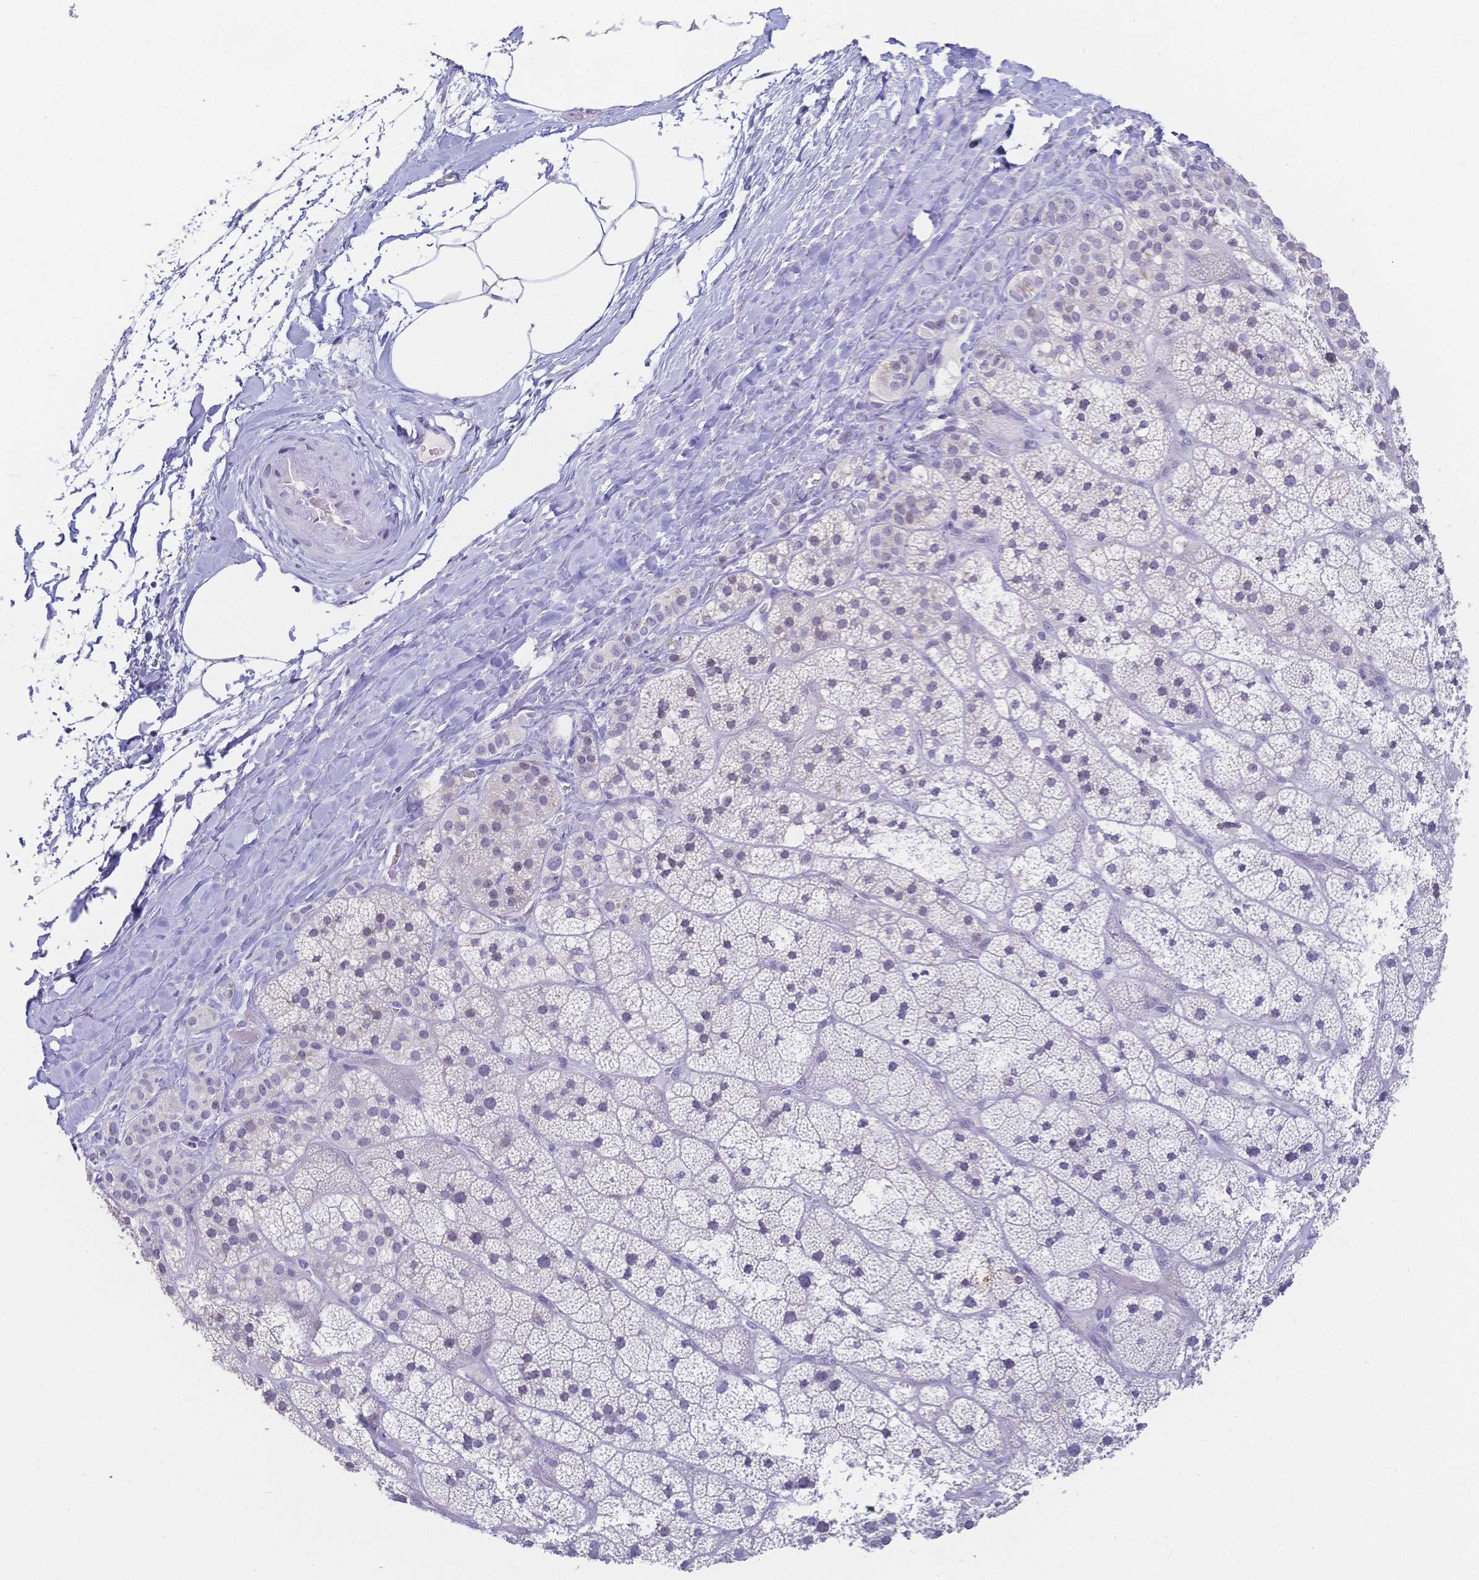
{"staining": {"intensity": "negative", "quantity": "none", "location": "none"}, "tissue": "adrenal gland", "cell_type": "Glandular cells", "image_type": "normal", "snomed": [{"axis": "morphology", "description": "Normal tissue, NOS"}, {"axis": "topography", "description": "Adrenal gland"}], "caption": "Adrenal gland was stained to show a protein in brown. There is no significant staining in glandular cells. (DAB immunohistochemistry visualized using brightfield microscopy, high magnification).", "gene": "CR2", "patient": {"sex": "male", "age": 57}}